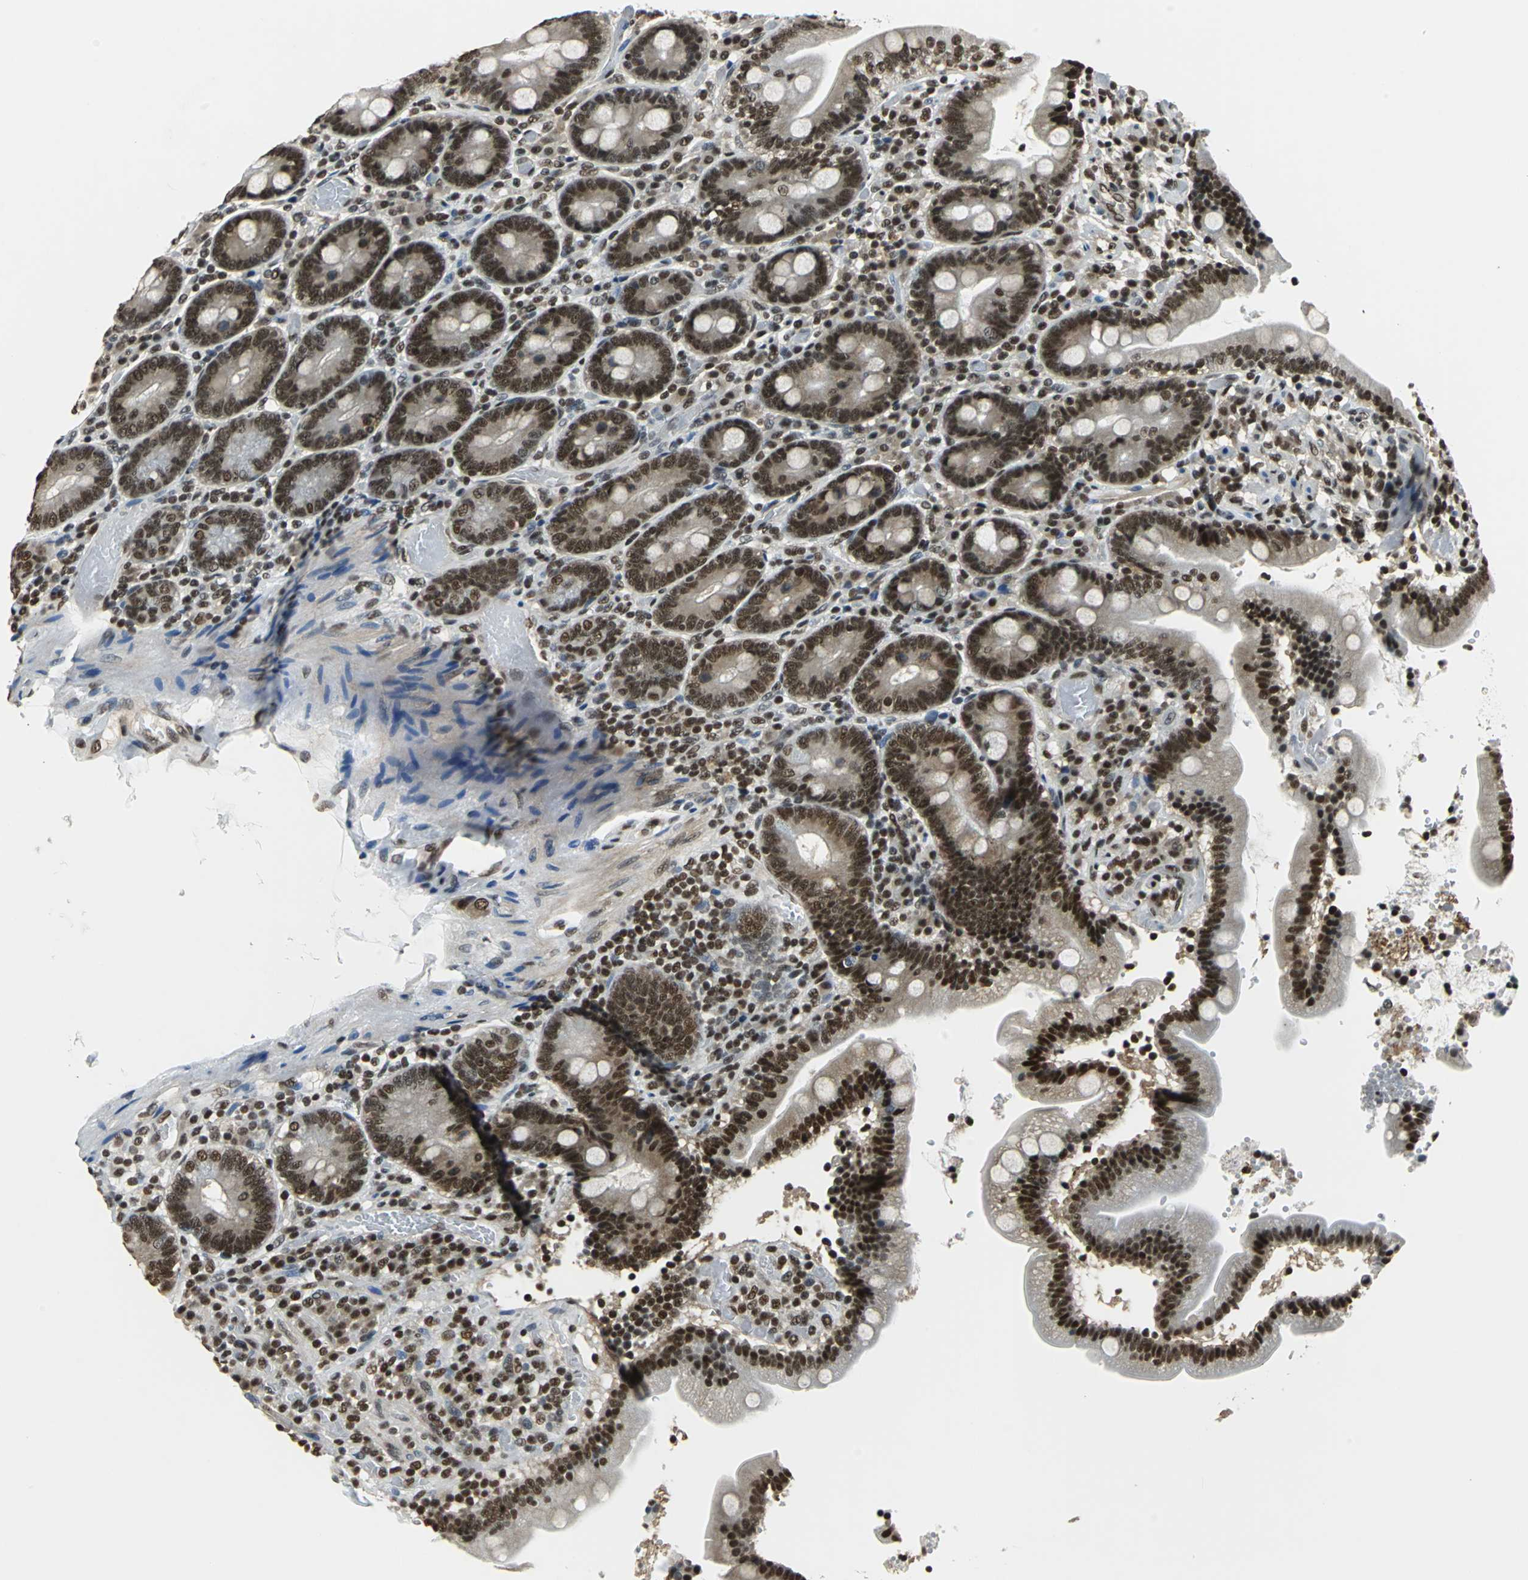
{"staining": {"intensity": "strong", "quantity": ">75%", "location": "cytoplasmic/membranous,nuclear"}, "tissue": "duodenum", "cell_type": "Glandular cells", "image_type": "normal", "snomed": [{"axis": "morphology", "description": "Normal tissue, NOS"}, {"axis": "topography", "description": "Duodenum"}], "caption": "Strong cytoplasmic/membranous,nuclear protein staining is present in approximately >75% of glandular cells in duodenum.", "gene": "RBM14", "patient": {"sex": "male", "age": 66}}